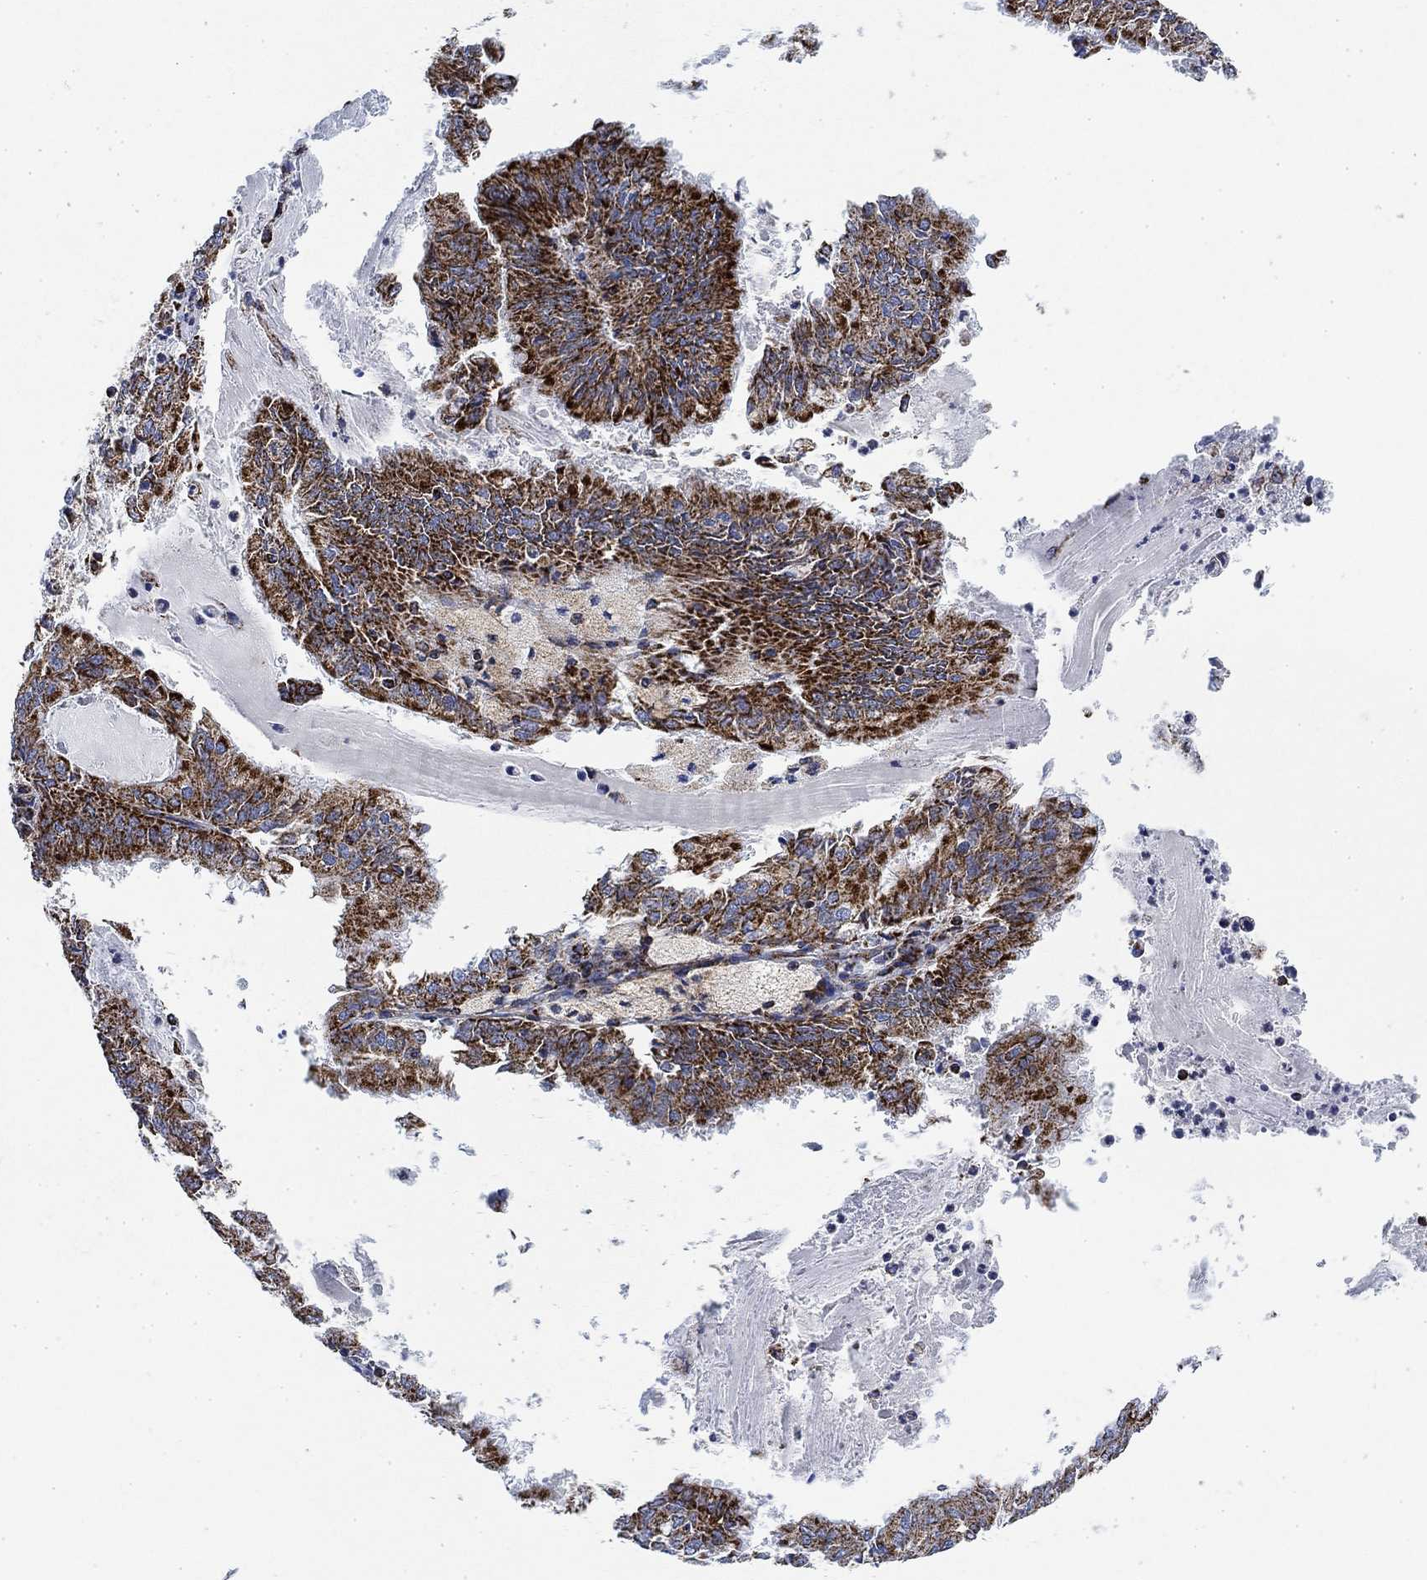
{"staining": {"intensity": "strong", "quantity": ">75%", "location": "cytoplasmic/membranous"}, "tissue": "endometrial cancer", "cell_type": "Tumor cells", "image_type": "cancer", "snomed": [{"axis": "morphology", "description": "Adenocarcinoma, NOS"}, {"axis": "topography", "description": "Endometrium"}], "caption": "Immunohistochemistry (IHC) photomicrograph of neoplastic tissue: human endometrial cancer (adenocarcinoma) stained using IHC reveals high levels of strong protein expression localized specifically in the cytoplasmic/membranous of tumor cells, appearing as a cytoplasmic/membranous brown color.", "gene": "NDUFS3", "patient": {"sex": "female", "age": 57}}